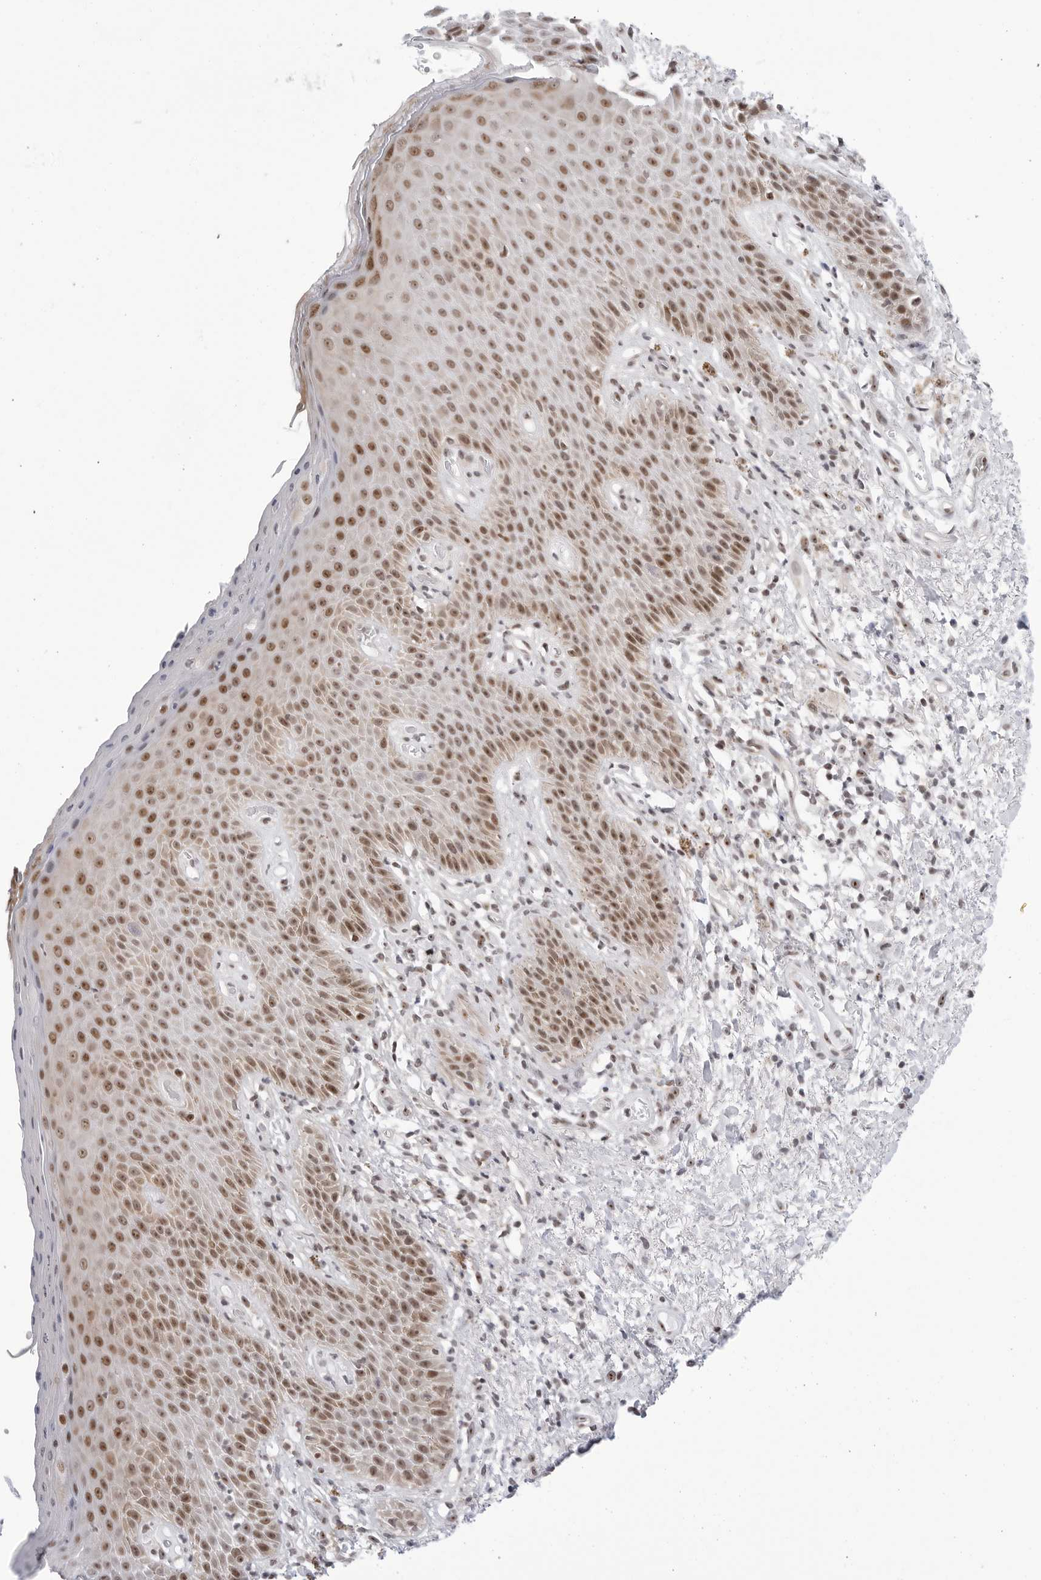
{"staining": {"intensity": "moderate", "quantity": "25%-75%", "location": "nuclear"}, "tissue": "skin", "cell_type": "Epidermal cells", "image_type": "normal", "snomed": [{"axis": "morphology", "description": "Normal tissue, NOS"}, {"axis": "topography", "description": "Anal"}], "caption": "Immunohistochemical staining of unremarkable skin displays 25%-75% levels of moderate nuclear protein positivity in about 25%-75% of epidermal cells.", "gene": "C1orf162", "patient": {"sex": "male", "age": 74}}